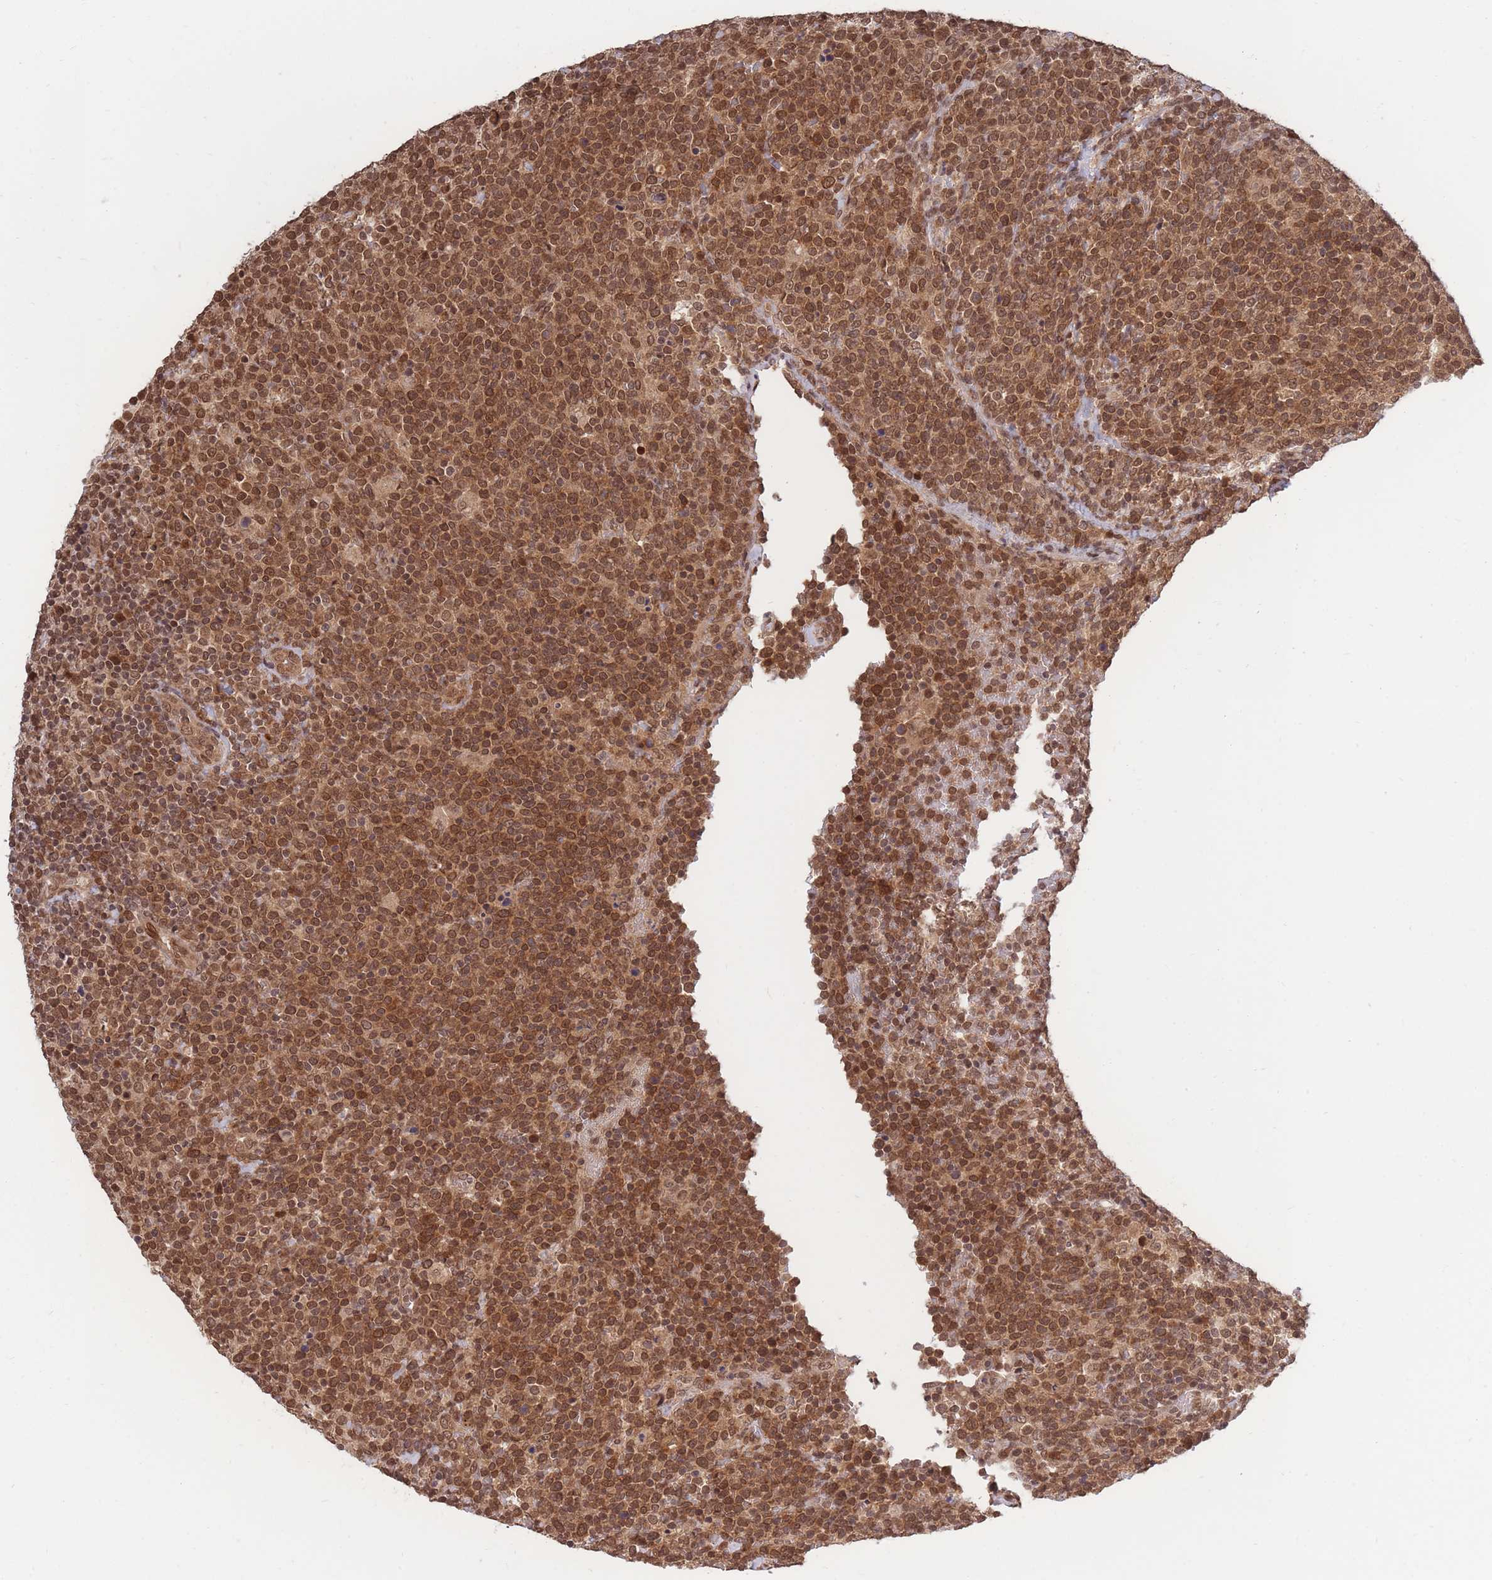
{"staining": {"intensity": "strong", "quantity": ">75%", "location": "cytoplasmic/membranous,nuclear"}, "tissue": "lymphoma", "cell_type": "Tumor cells", "image_type": "cancer", "snomed": [{"axis": "morphology", "description": "Malignant lymphoma, non-Hodgkin's type, High grade"}, {"axis": "topography", "description": "Lymph node"}], "caption": "The micrograph demonstrates immunohistochemical staining of lymphoma. There is strong cytoplasmic/membranous and nuclear expression is present in approximately >75% of tumor cells. (brown staining indicates protein expression, while blue staining denotes nuclei).", "gene": "SRA1", "patient": {"sex": "male", "age": 61}}